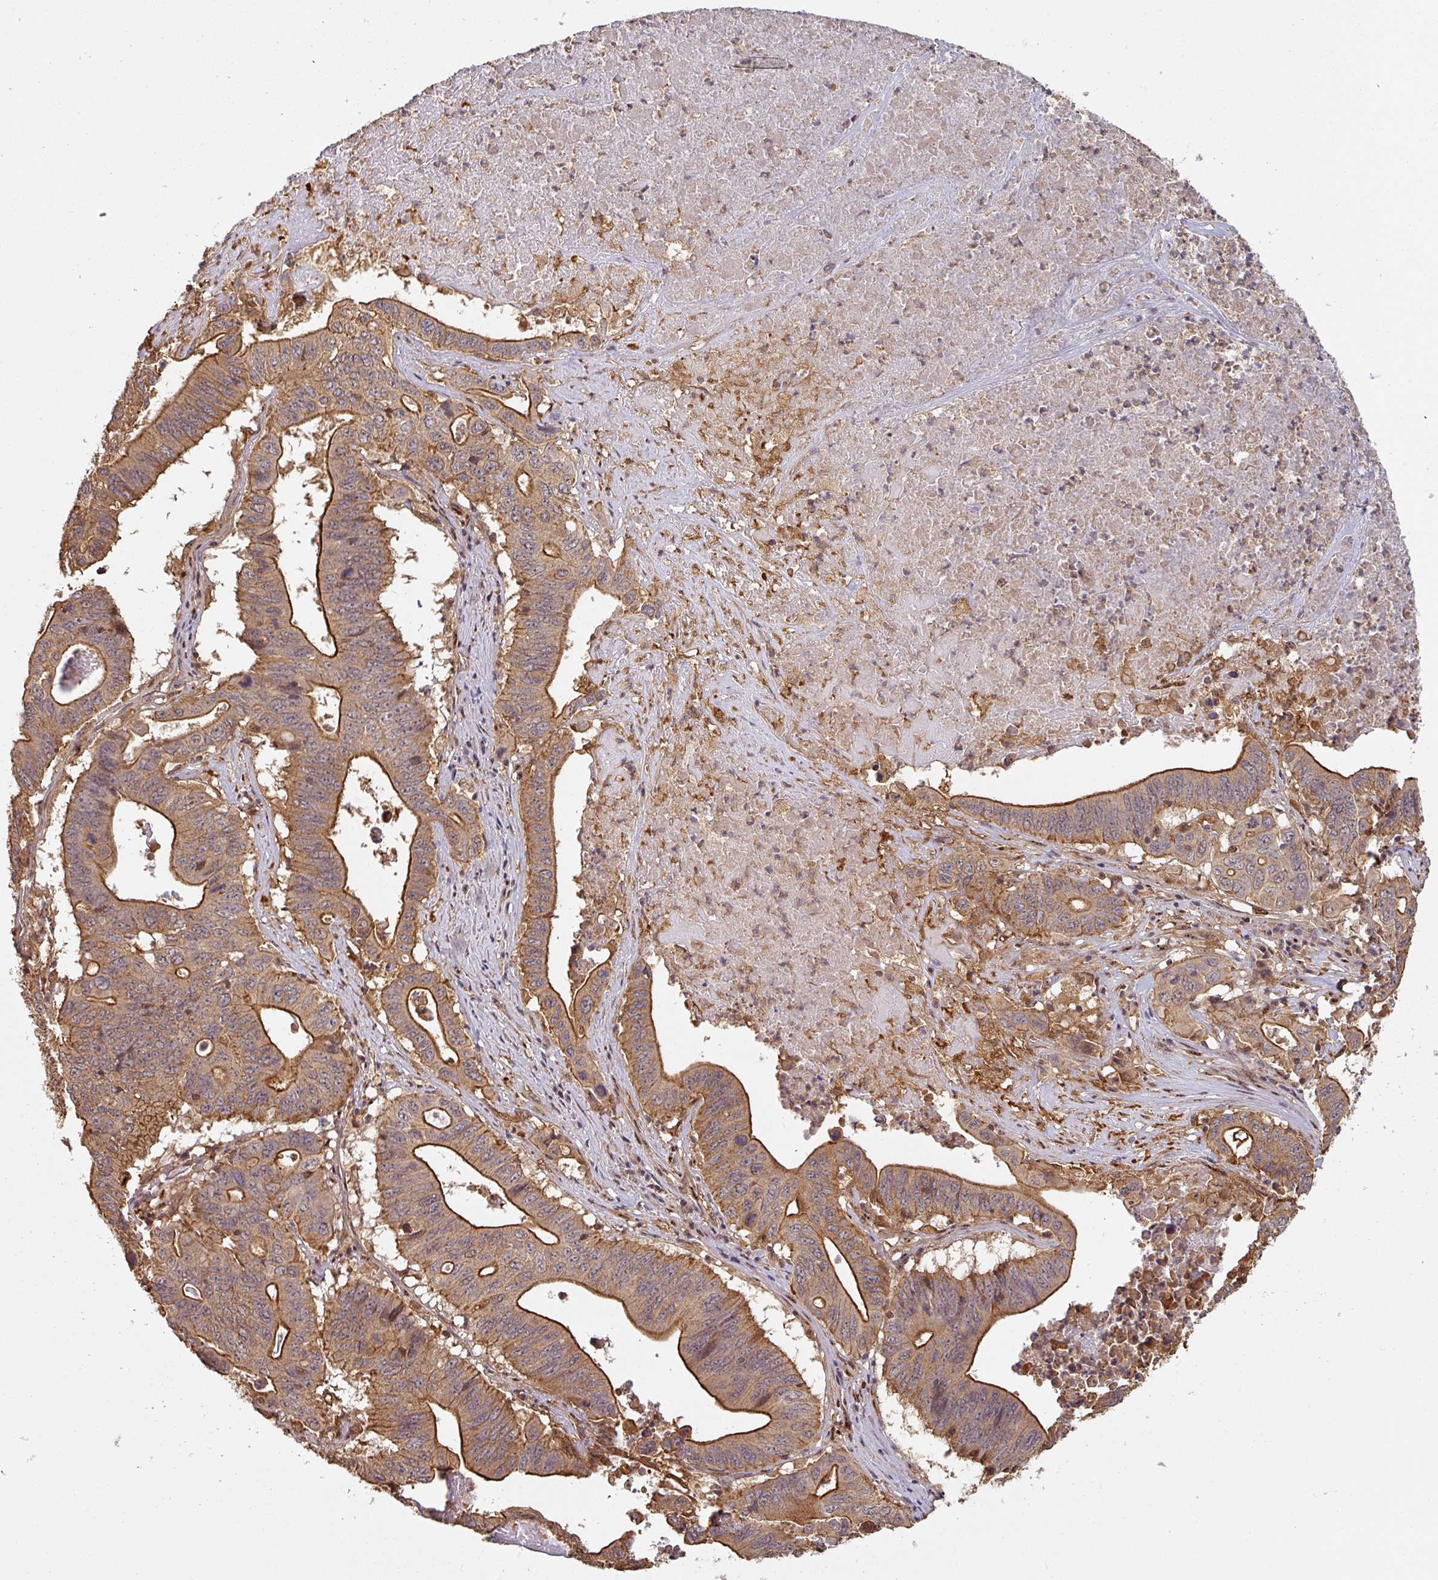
{"staining": {"intensity": "moderate", "quantity": ">75%", "location": "cytoplasmic/membranous"}, "tissue": "lung cancer", "cell_type": "Tumor cells", "image_type": "cancer", "snomed": [{"axis": "morphology", "description": "Adenocarcinoma, NOS"}, {"axis": "topography", "description": "Lung"}], "caption": "An image showing moderate cytoplasmic/membranous positivity in about >75% of tumor cells in lung adenocarcinoma, as visualized by brown immunohistochemical staining.", "gene": "ZNF322", "patient": {"sex": "female", "age": 60}}